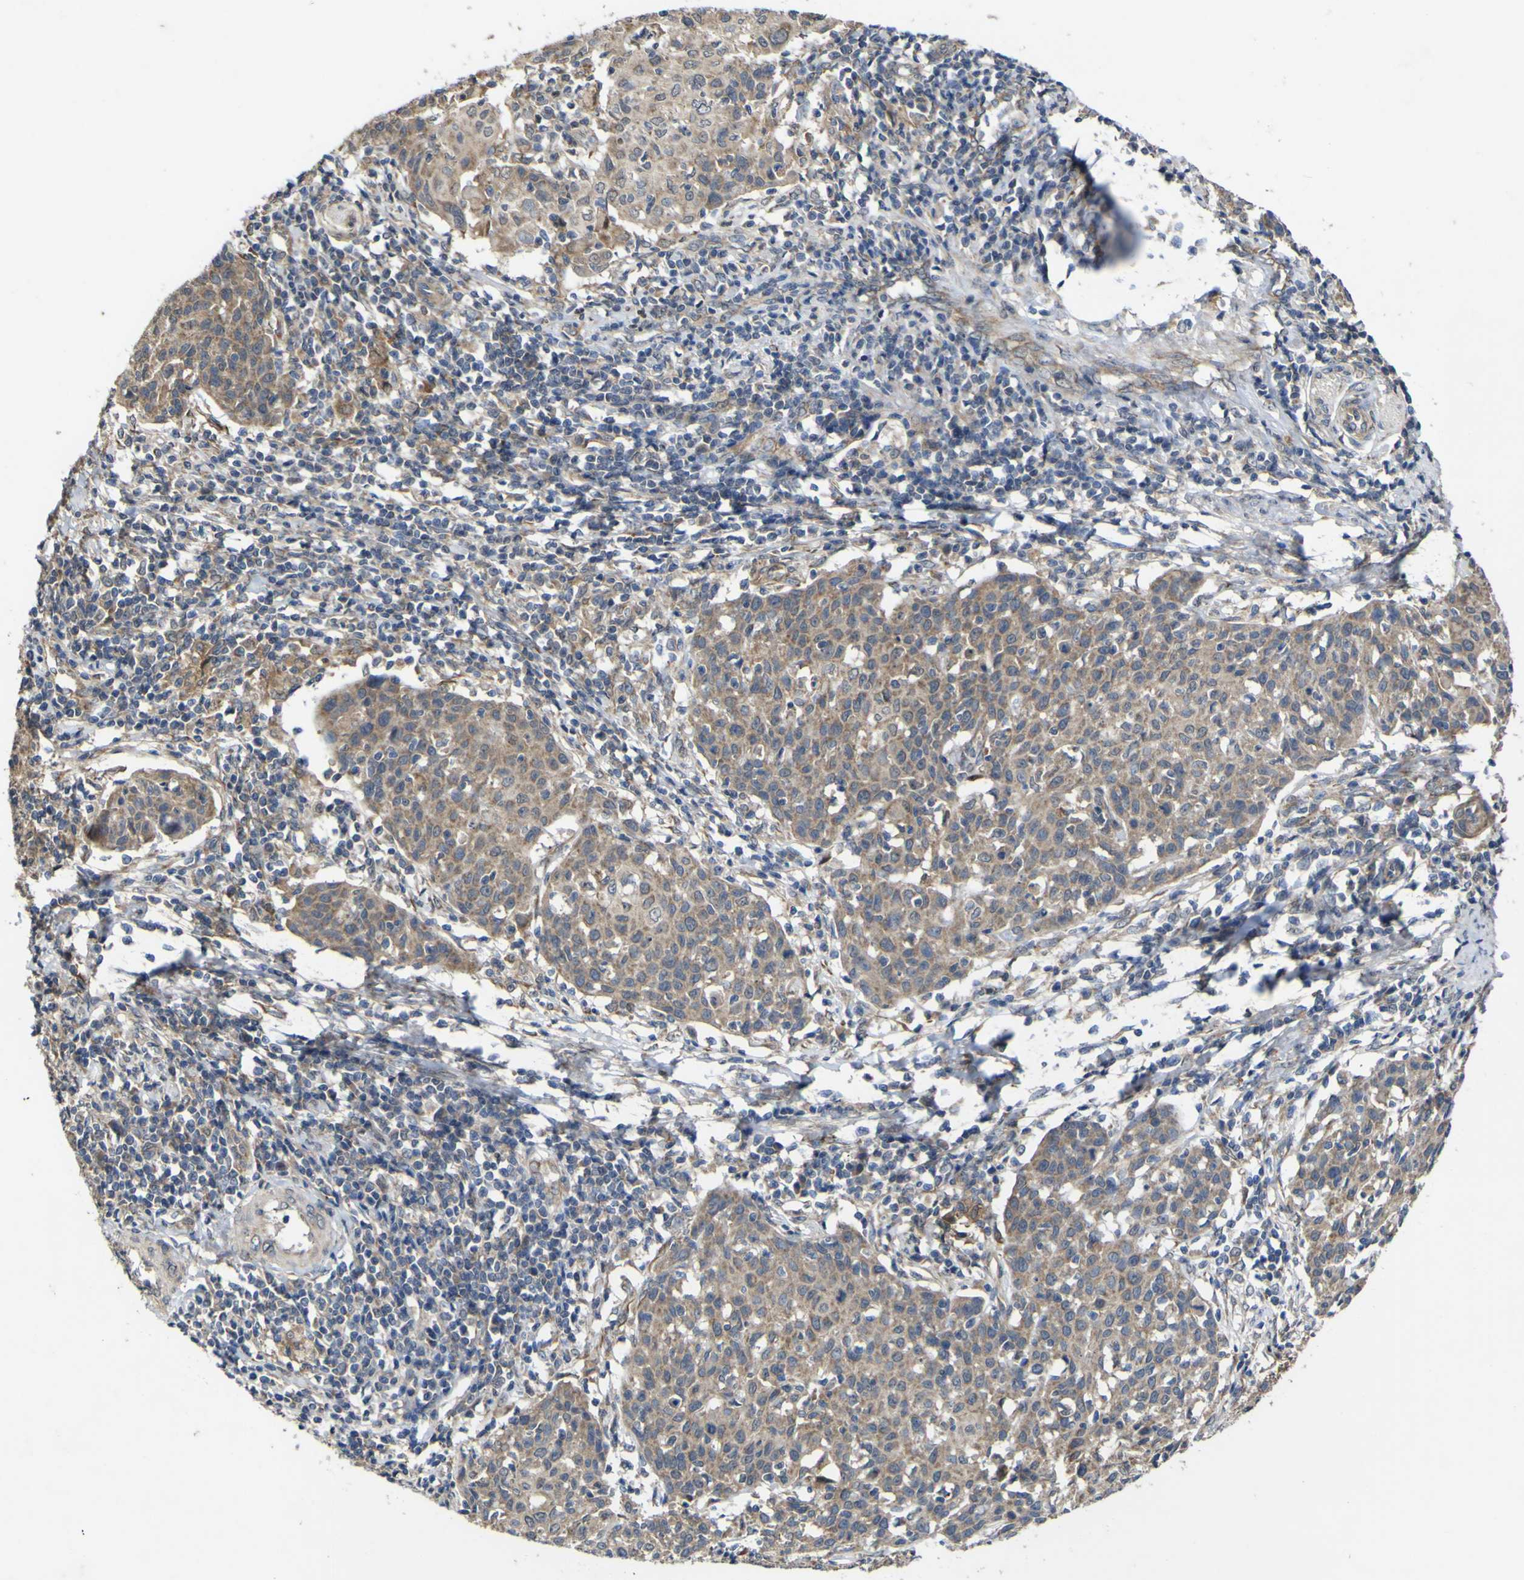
{"staining": {"intensity": "moderate", "quantity": ">75%", "location": "cytoplasmic/membranous"}, "tissue": "cervical cancer", "cell_type": "Tumor cells", "image_type": "cancer", "snomed": [{"axis": "morphology", "description": "Squamous cell carcinoma, NOS"}, {"axis": "topography", "description": "Cervix"}], "caption": "Squamous cell carcinoma (cervical) stained with a brown dye shows moderate cytoplasmic/membranous positive expression in approximately >75% of tumor cells.", "gene": "IRAK2", "patient": {"sex": "female", "age": 38}}